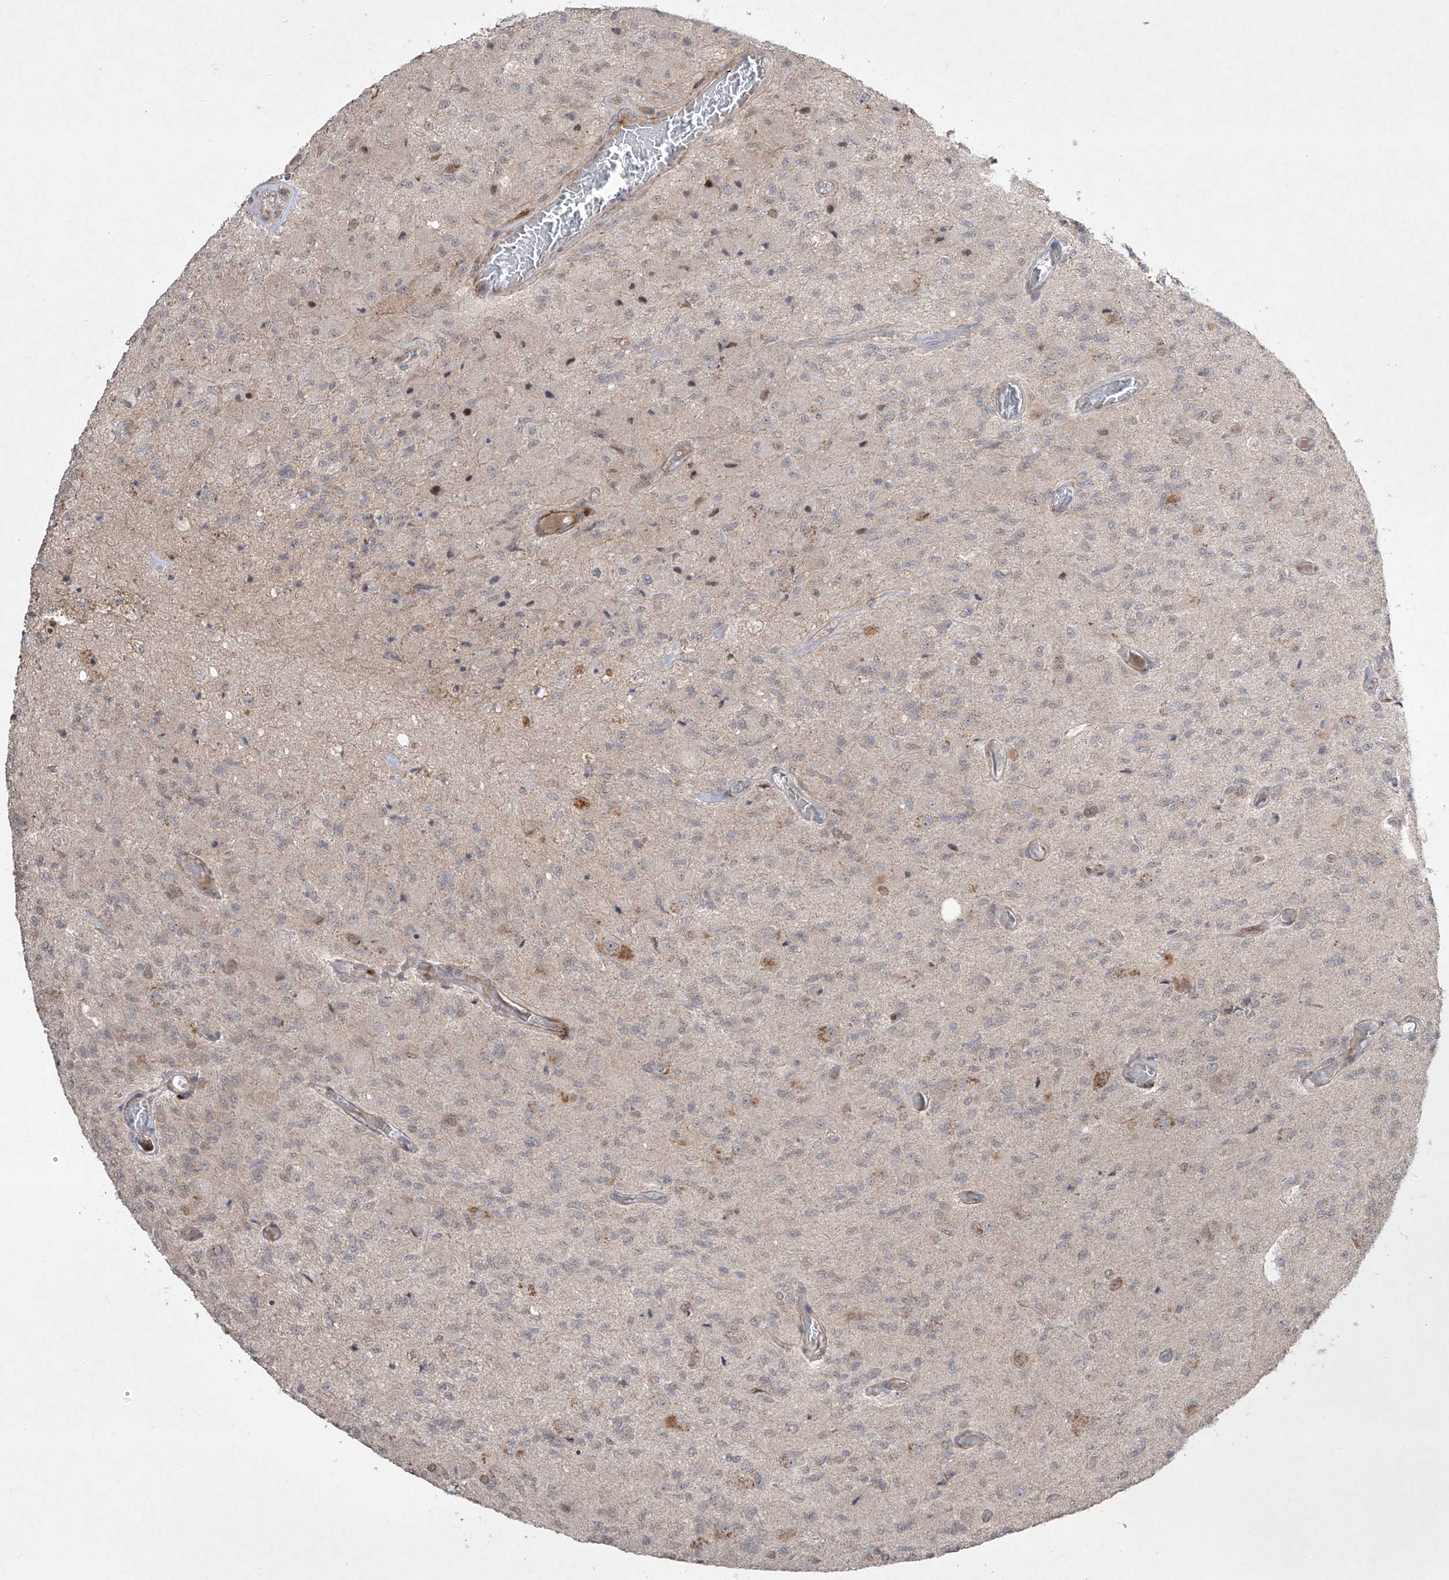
{"staining": {"intensity": "negative", "quantity": "none", "location": "none"}, "tissue": "glioma", "cell_type": "Tumor cells", "image_type": "cancer", "snomed": [{"axis": "morphology", "description": "Normal tissue, NOS"}, {"axis": "morphology", "description": "Glioma, malignant, High grade"}, {"axis": "topography", "description": "Cerebral cortex"}], "caption": "A micrograph of glioma stained for a protein reveals no brown staining in tumor cells.", "gene": "KDM1B", "patient": {"sex": "male", "age": 77}}